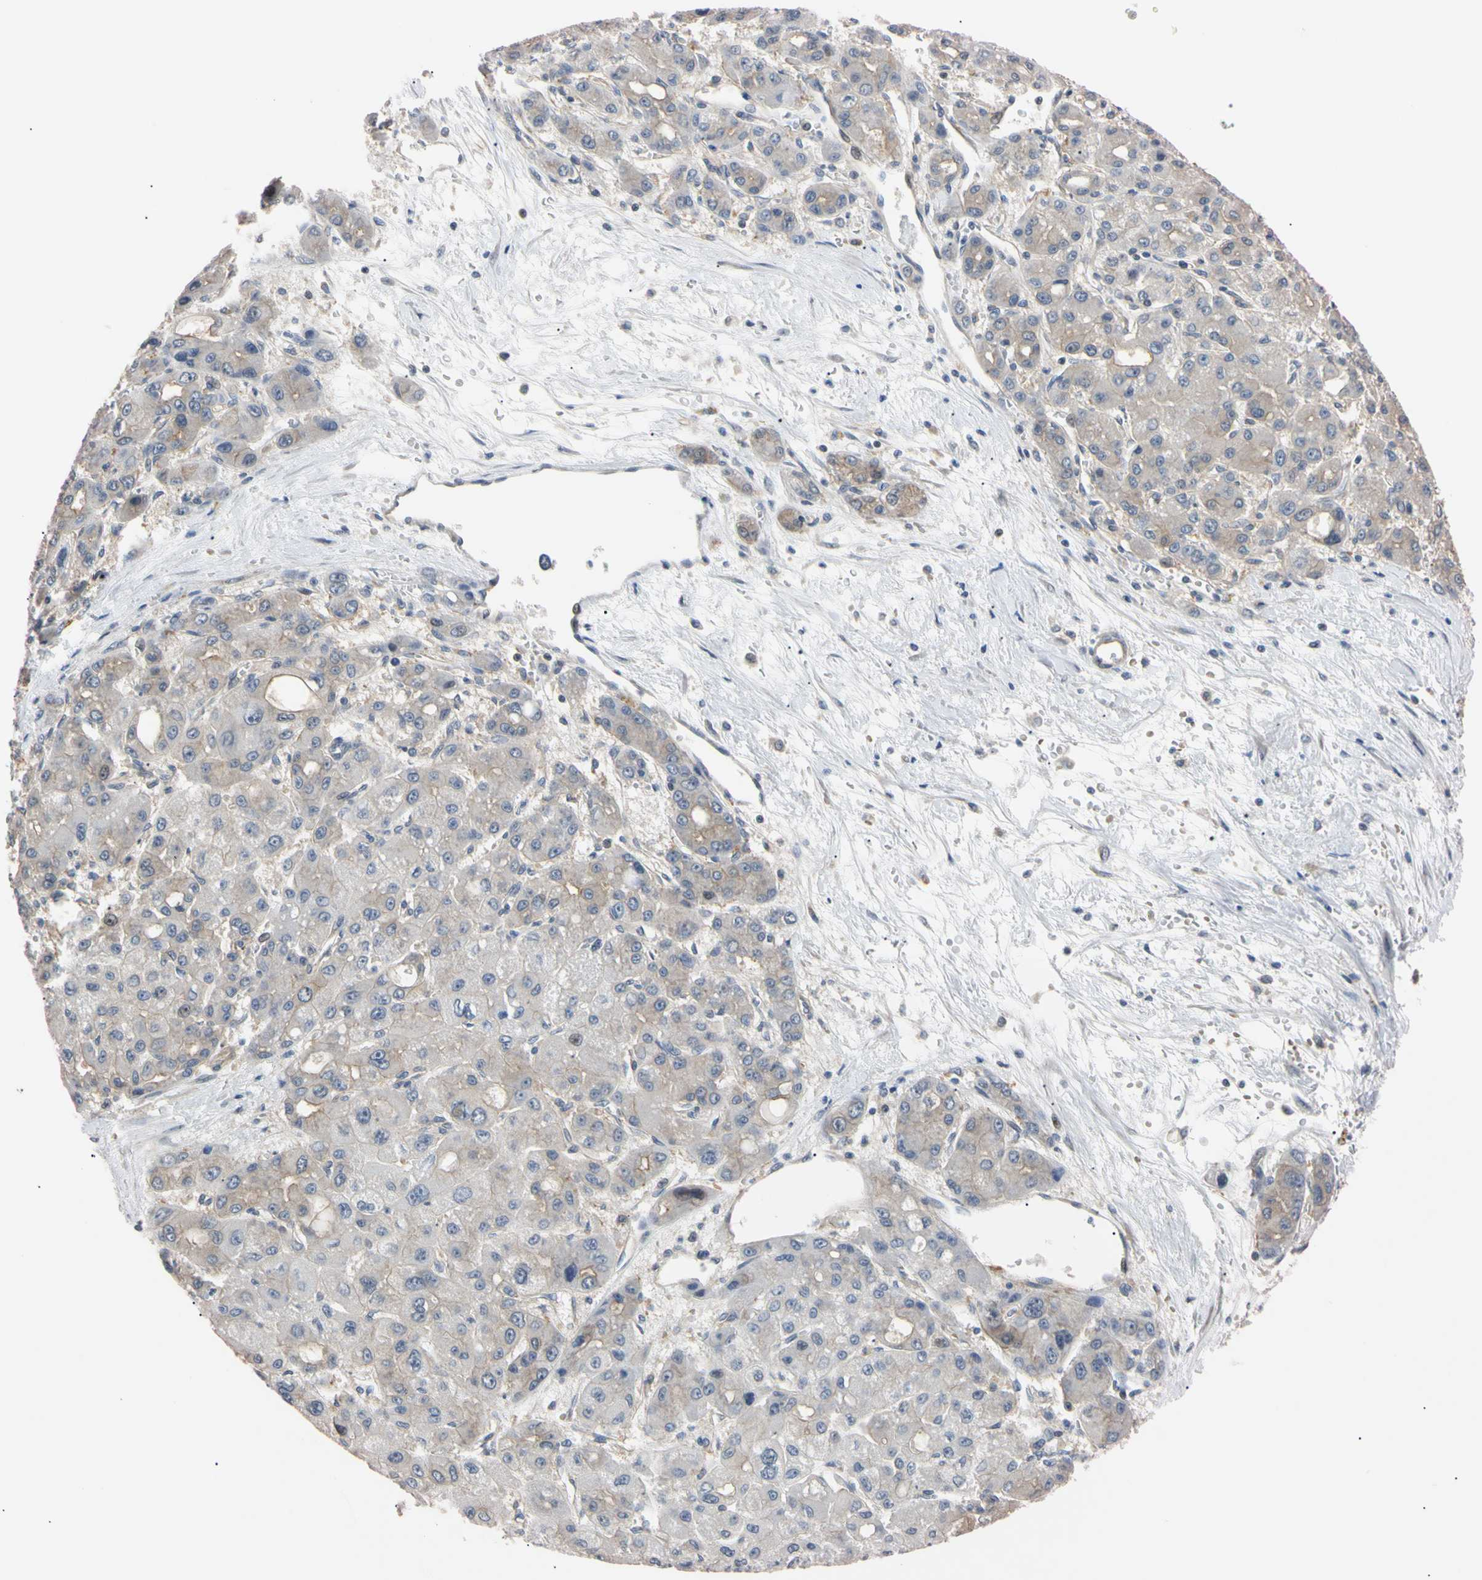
{"staining": {"intensity": "weak", "quantity": ">75%", "location": "cytoplasmic/membranous"}, "tissue": "liver cancer", "cell_type": "Tumor cells", "image_type": "cancer", "snomed": [{"axis": "morphology", "description": "Carcinoma, Hepatocellular, NOS"}, {"axis": "topography", "description": "Liver"}], "caption": "Hepatocellular carcinoma (liver) stained with DAB immunohistochemistry (IHC) displays low levels of weak cytoplasmic/membranous staining in approximately >75% of tumor cells. (Brightfield microscopy of DAB IHC at high magnification).", "gene": "RARS1", "patient": {"sex": "male", "age": 55}}